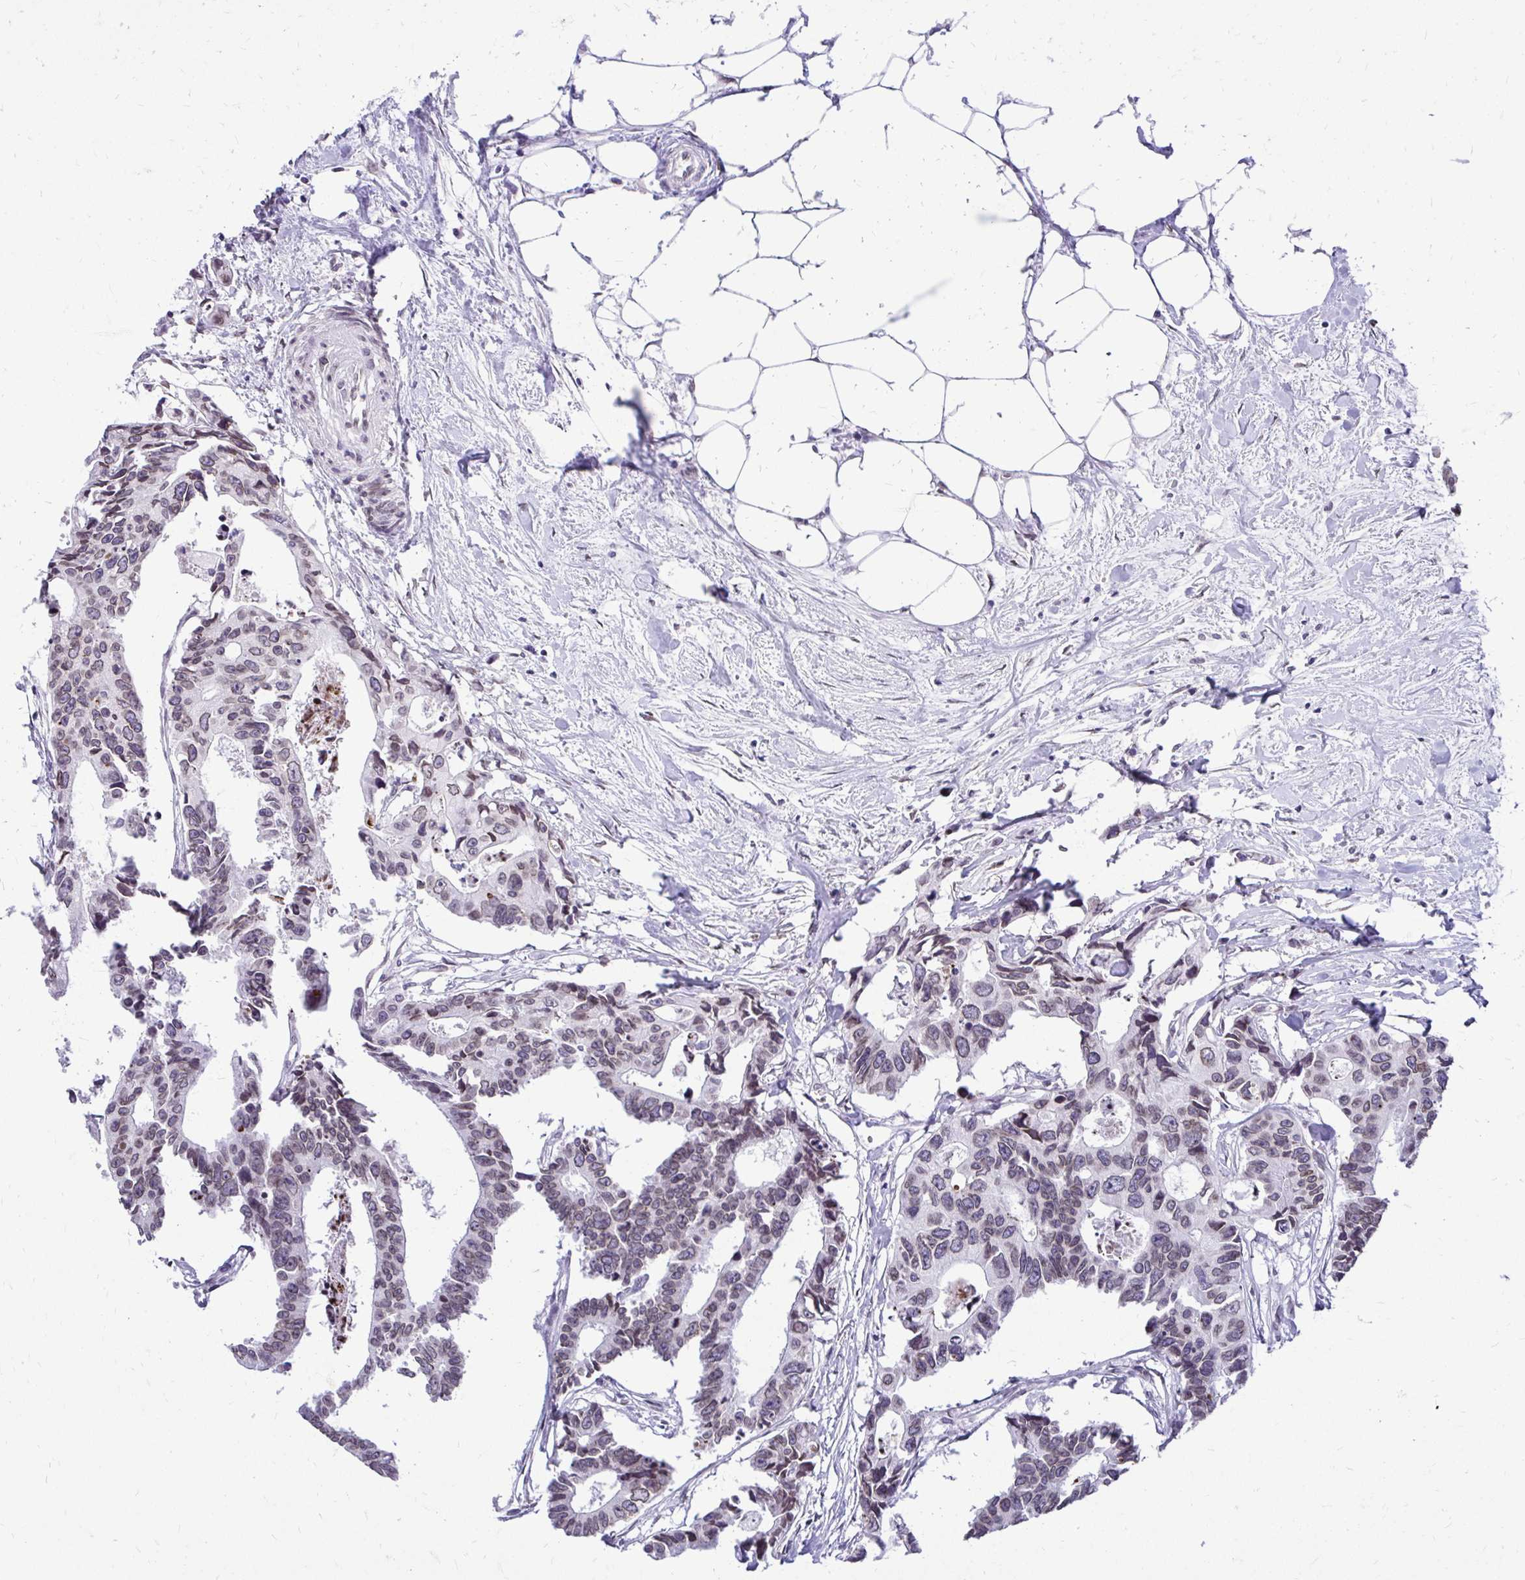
{"staining": {"intensity": "weak", "quantity": "<25%", "location": "cytoplasmic/membranous,nuclear"}, "tissue": "colorectal cancer", "cell_type": "Tumor cells", "image_type": "cancer", "snomed": [{"axis": "morphology", "description": "Adenocarcinoma, NOS"}, {"axis": "topography", "description": "Rectum"}], "caption": "Immunohistochemistry photomicrograph of neoplastic tissue: adenocarcinoma (colorectal) stained with DAB reveals no significant protein expression in tumor cells.", "gene": "BANF1", "patient": {"sex": "male", "age": 57}}